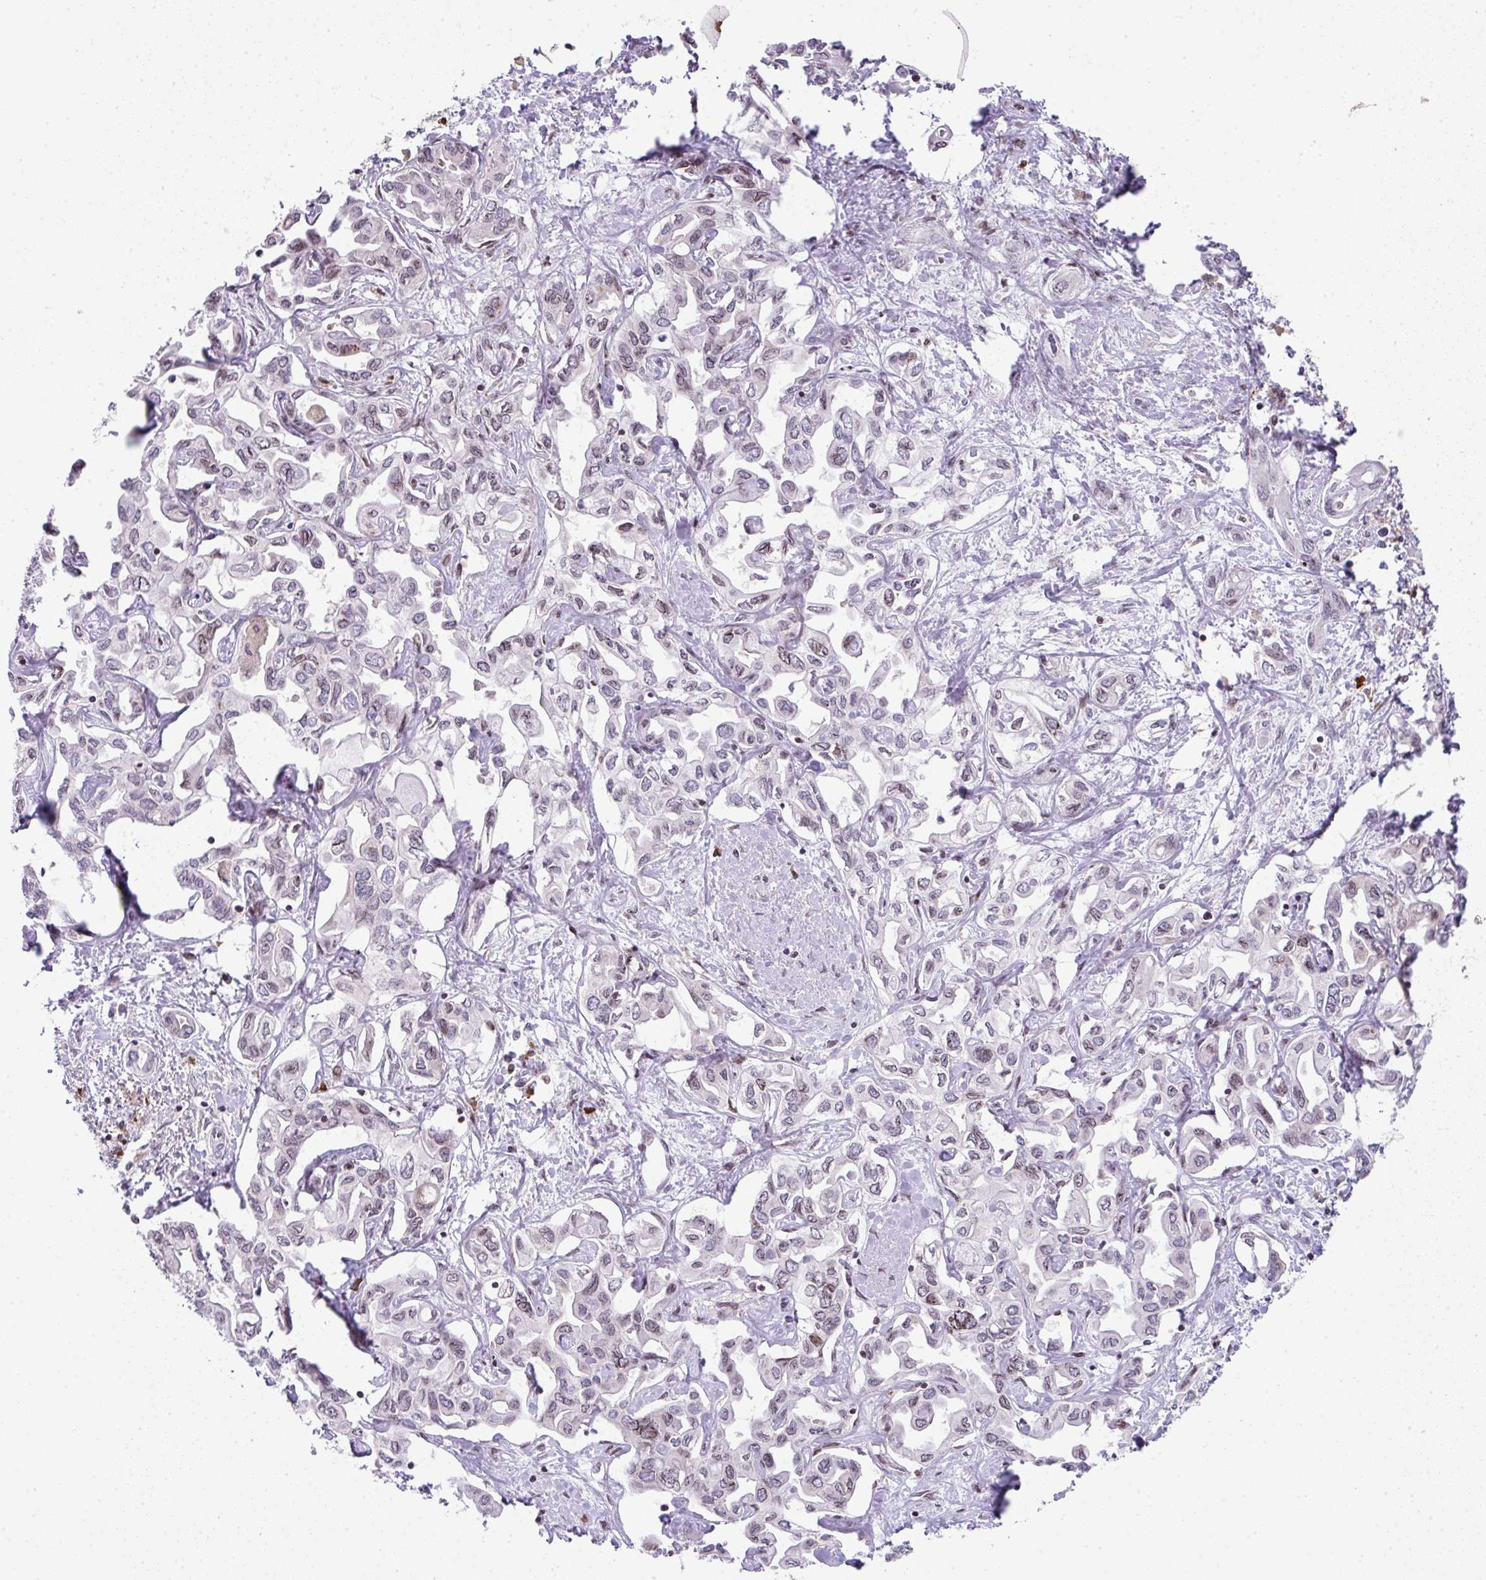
{"staining": {"intensity": "negative", "quantity": "none", "location": "none"}, "tissue": "liver cancer", "cell_type": "Tumor cells", "image_type": "cancer", "snomed": [{"axis": "morphology", "description": "Cholangiocarcinoma"}, {"axis": "topography", "description": "Liver"}], "caption": "Immunohistochemical staining of human liver cancer reveals no significant expression in tumor cells.", "gene": "PLK1", "patient": {"sex": "female", "age": 64}}